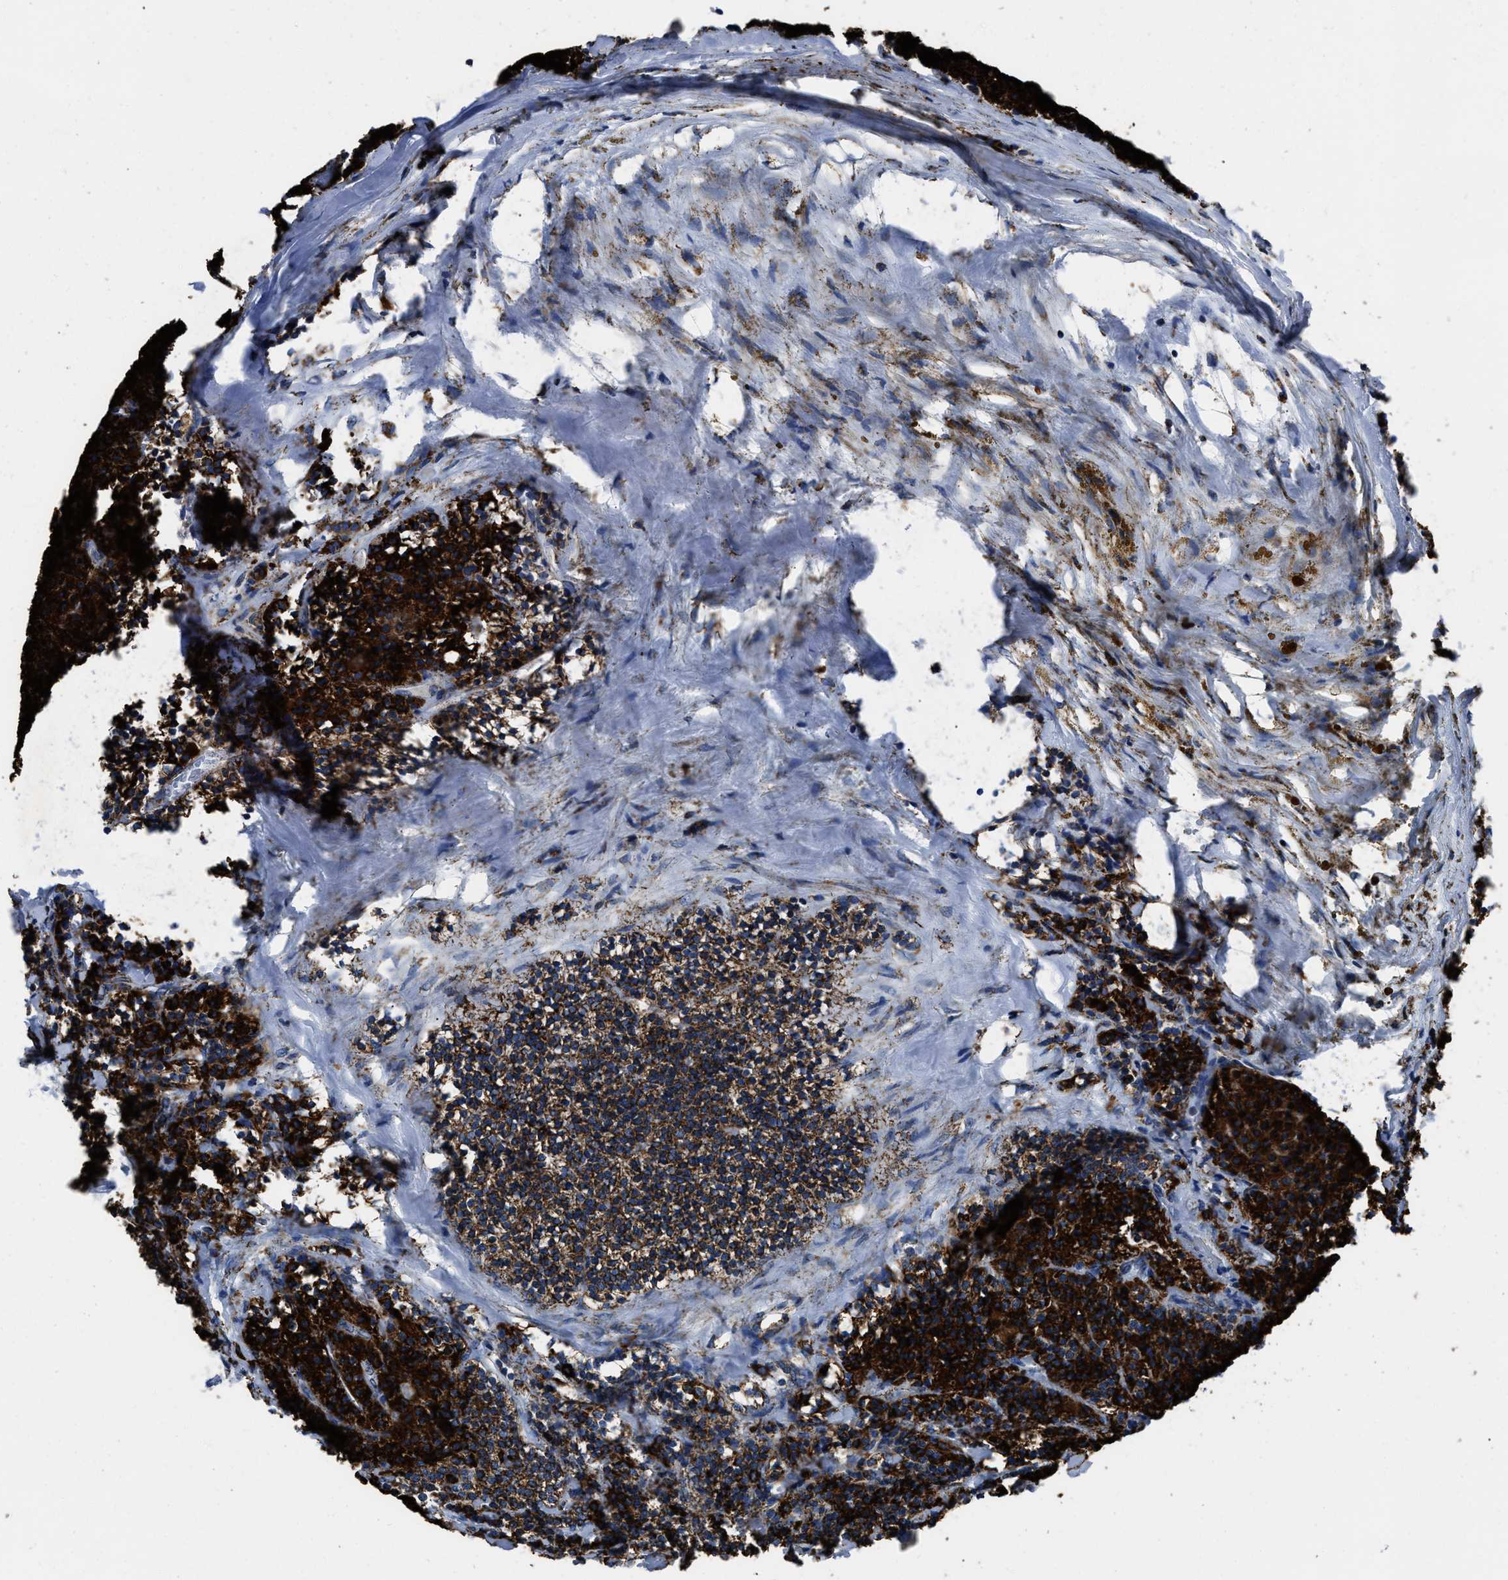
{"staining": {"intensity": "strong", "quantity": ">75%", "location": "cytoplasmic/membranous"}, "tissue": "parathyroid gland", "cell_type": "Glandular cells", "image_type": "normal", "snomed": [{"axis": "morphology", "description": "Normal tissue, NOS"}, {"axis": "morphology", "description": "Adenoma, NOS"}, {"axis": "topography", "description": "Parathyroid gland"}], "caption": "Immunohistochemistry photomicrograph of benign parathyroid gland stained for a protein (brown), which demonstrates high levels of strong cytoplasmic/membranous positivity in about >75% of glandular cells.", "gene": "NSD3", "patient": {"sex": "male", "age": 75}}